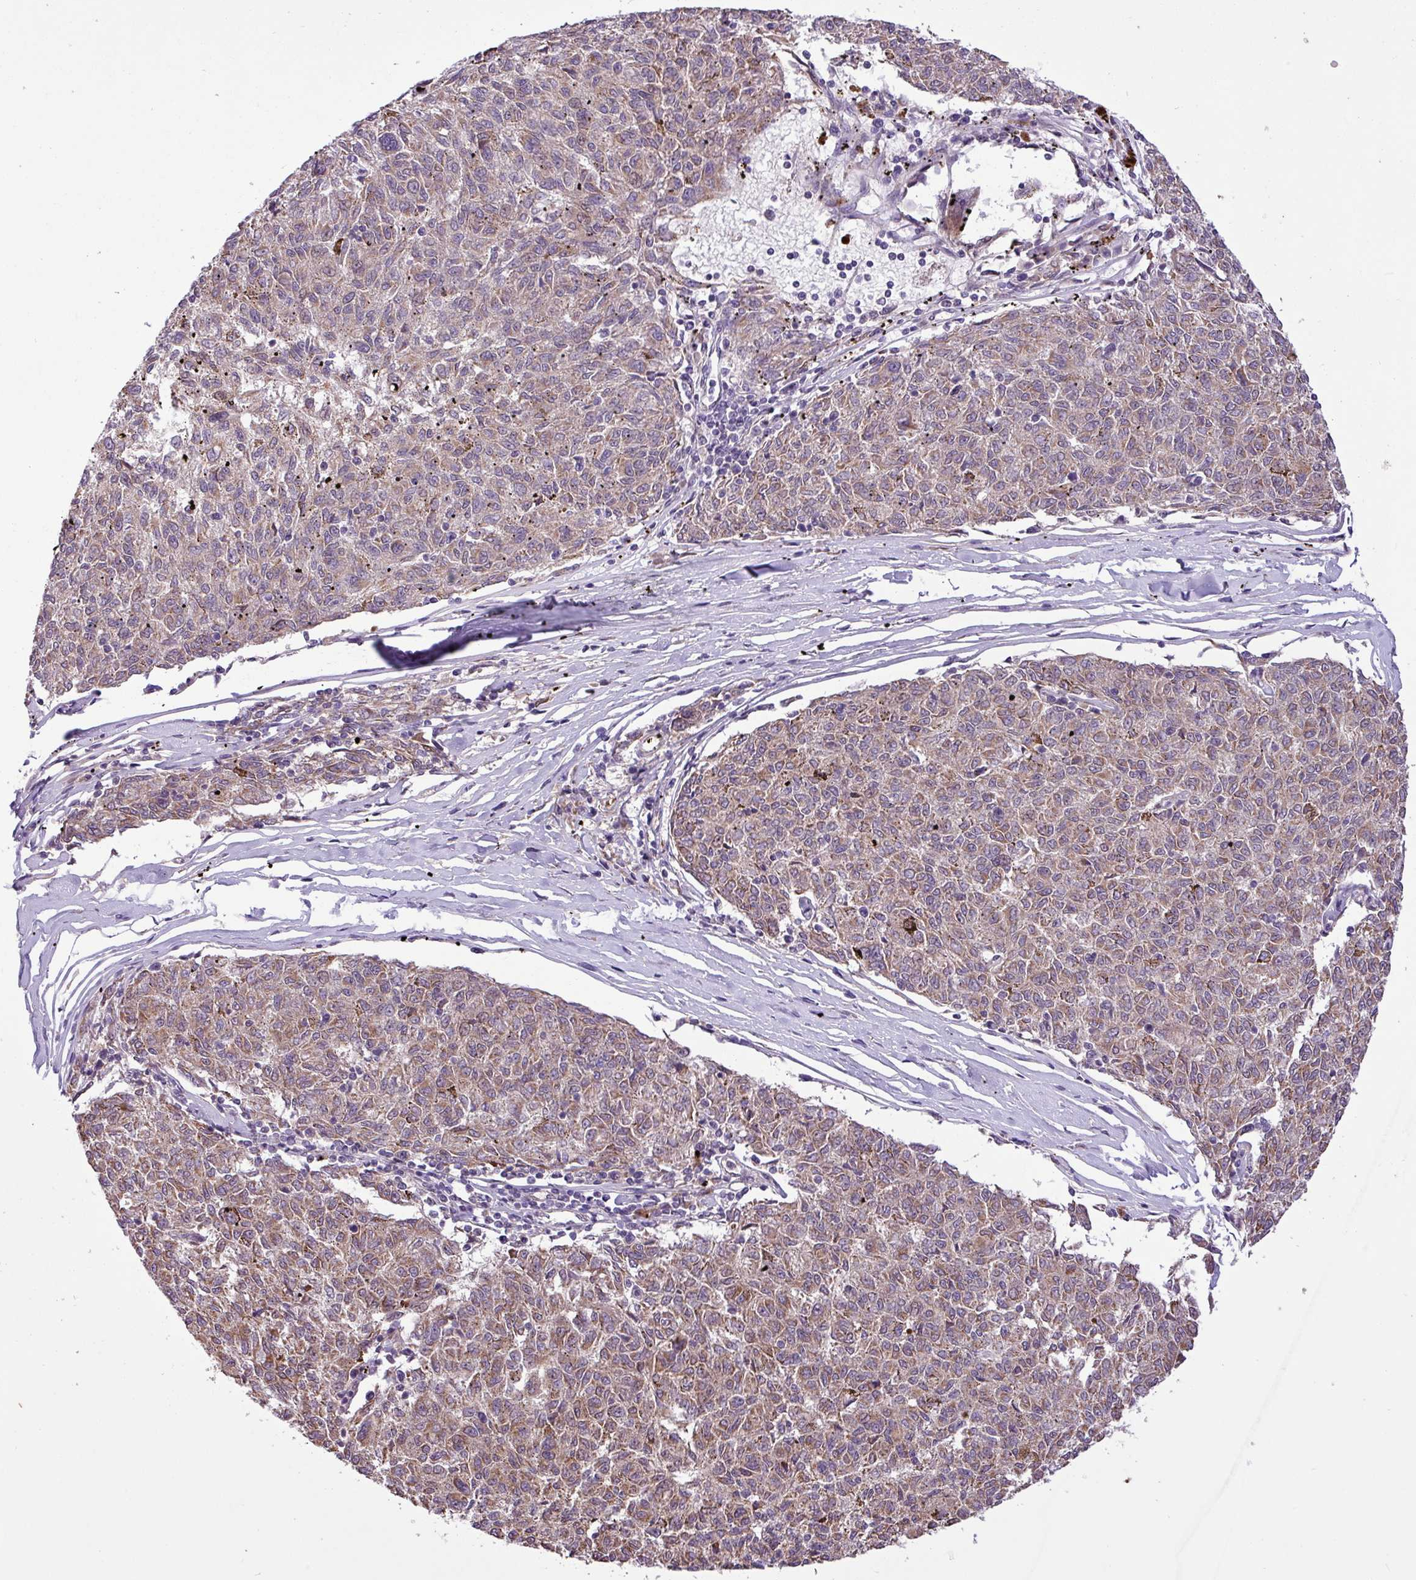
{"staining": {"intensity": "weak", "quantity": ">75%", "location": "cytoplasmic/membranous"}, "tissue": "melanoma", "cell_type": "Tumor cells", "image_type": "cancer", "snomed": [{"axis": "morphology", "description": "Malignant melanoma, NOS"}, {"axis": "topography", "description": "Skin"}], "caption": "Melanoma stained for a protein (brown) reveals weak cytoplasmic/membranous positive expression in about >75% of tumor cells.", "gene": "TIMM10B", "patient": {"sex": "female", "age": 72}}